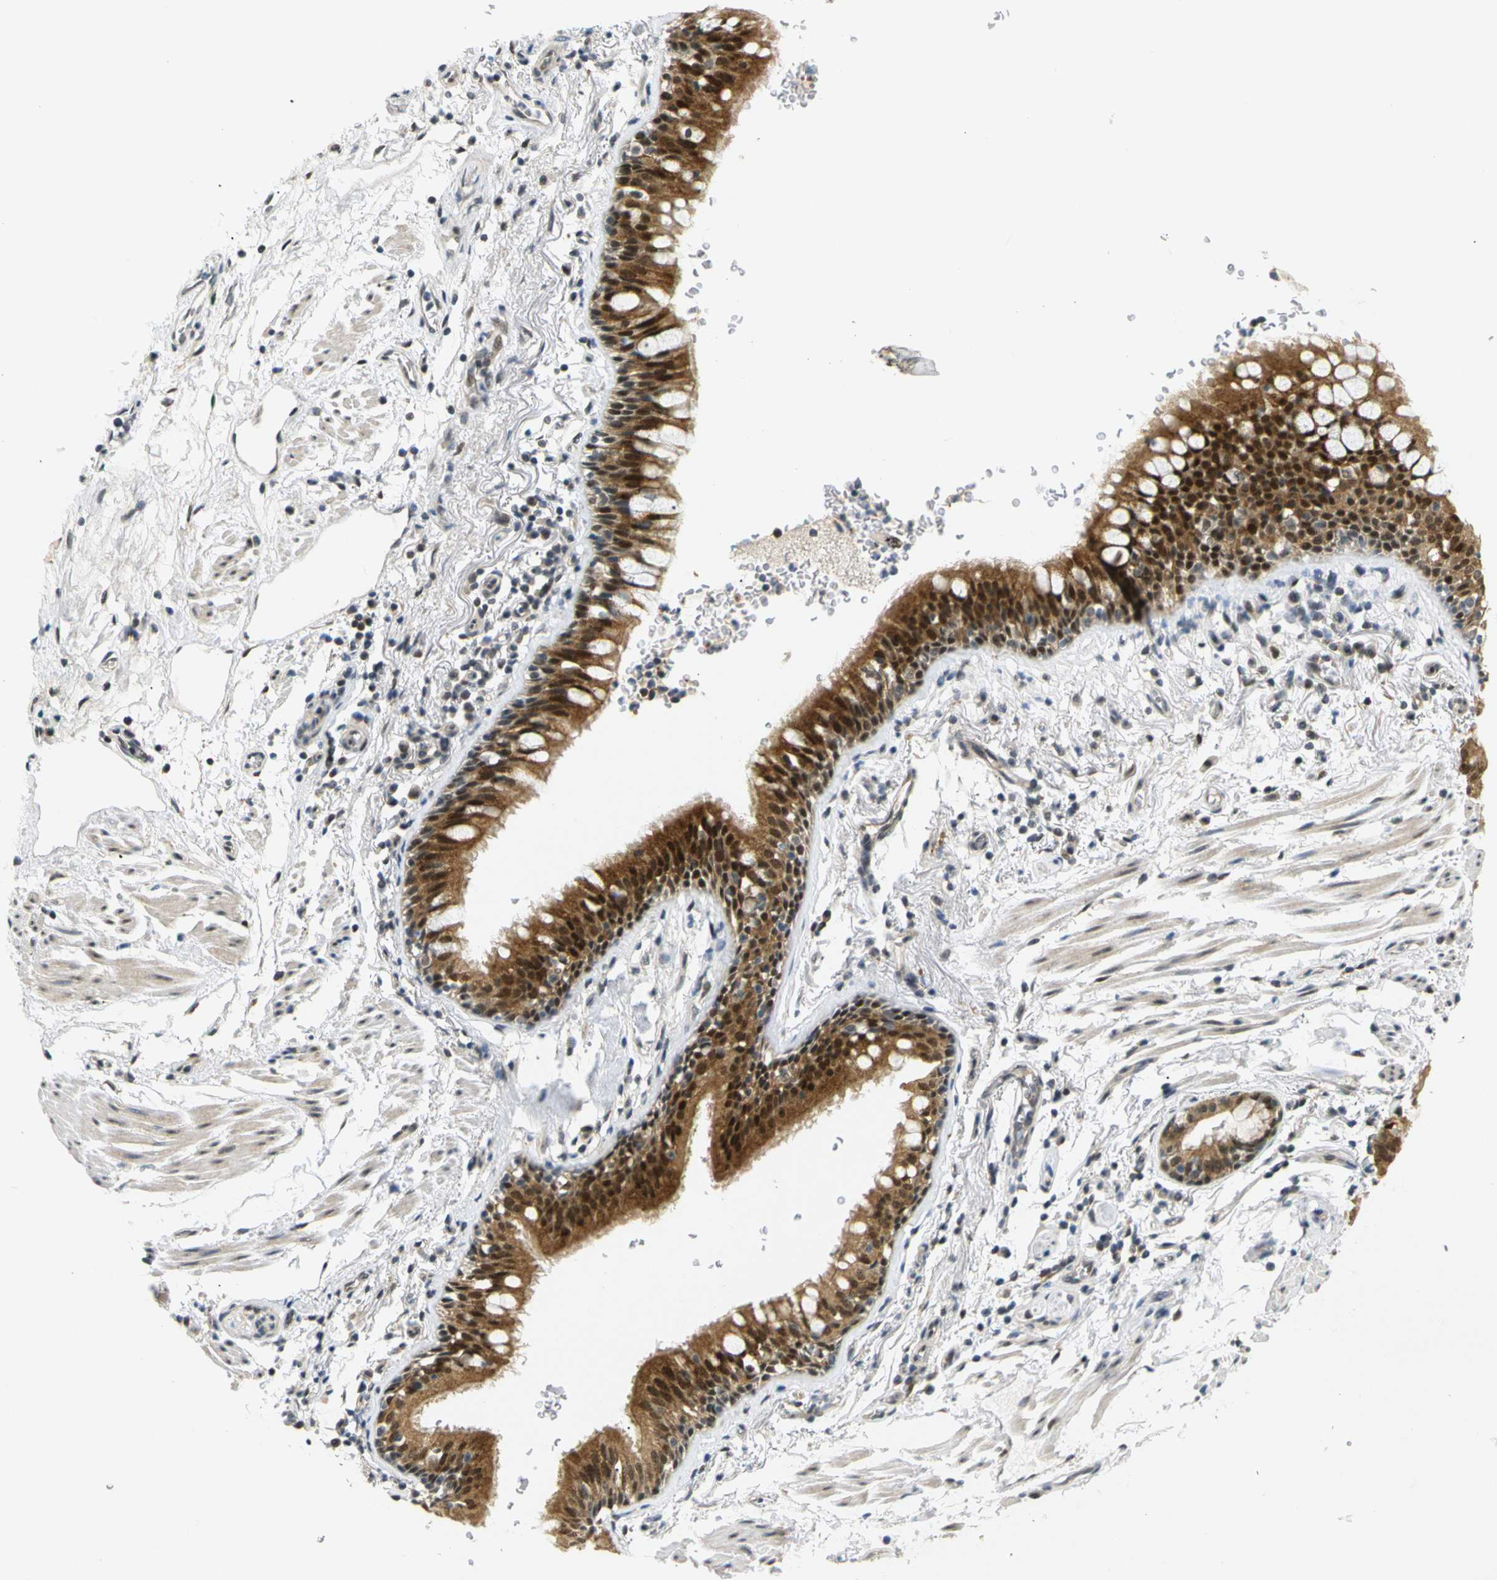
{"staining": {"intensity": "strong", "quantity": ">75%", "location": "cytoplasmic/membranous,nuclear"}, "tissue": "bronchus", "cell_type": "Respiratory epithelial cells", "image_type": "normal", "snomed": [{"axis": "morphology", "description": "Normal tissue, NOS"}, {"axis": "morphology", "description": "Inflammation, NOS"}, {"axis": "topography", "description": "Cartilage tissue"}, {"axis": "topography", "description": "Bronchus"}], "caption": "About >75% of respiratory epithelial cells in normal bronchus display strong cytoplasmic/membranous,nuclear protein positivity as visualized by brown immunohistochemical staining.", "gene": "SKP1", "patient": {"sex": "male", "age": 77}}